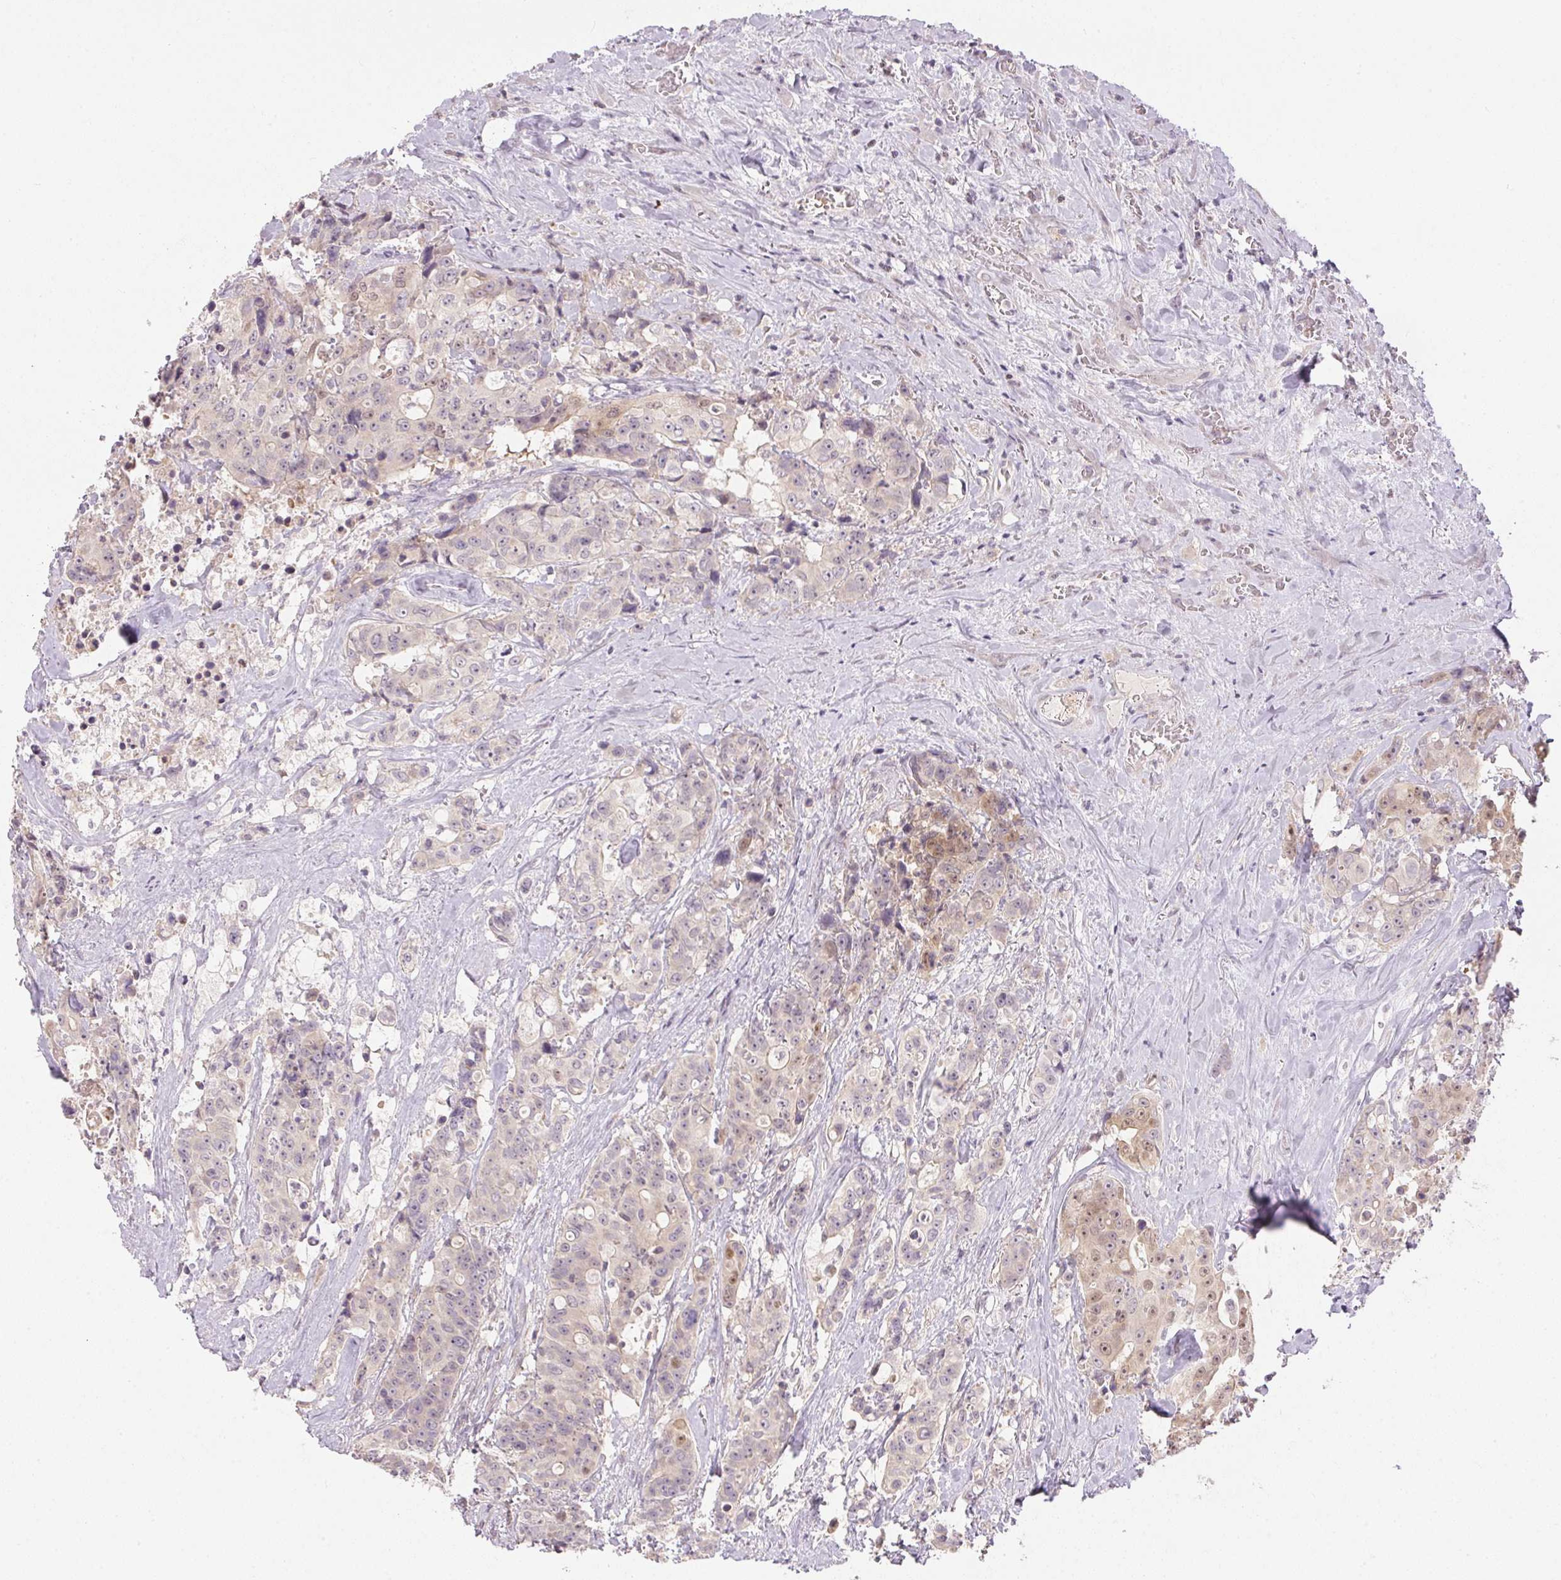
{"staining": {"intensity": "weak", "quantity": "25%-75%", "location": "cytoplasmic/membranous,nuclear"}, "tissue": "colorectal cancer", "cell_type": "Tumor cells", "image_type": "cancer", "snomed": [{"axis": "morphology", "description": "Adenocarcinoma, NOS"}, {"axis": "topography", "description": "Rectum"}], "caption": "Colorectal adenocarcinoma tissue shows weak cytoplasmic/membranous and nuclear positivity in approximately 25%-75% of tumor cells", "gene": "TTC23L", "patient": {"sex": "female", "age": 62}}